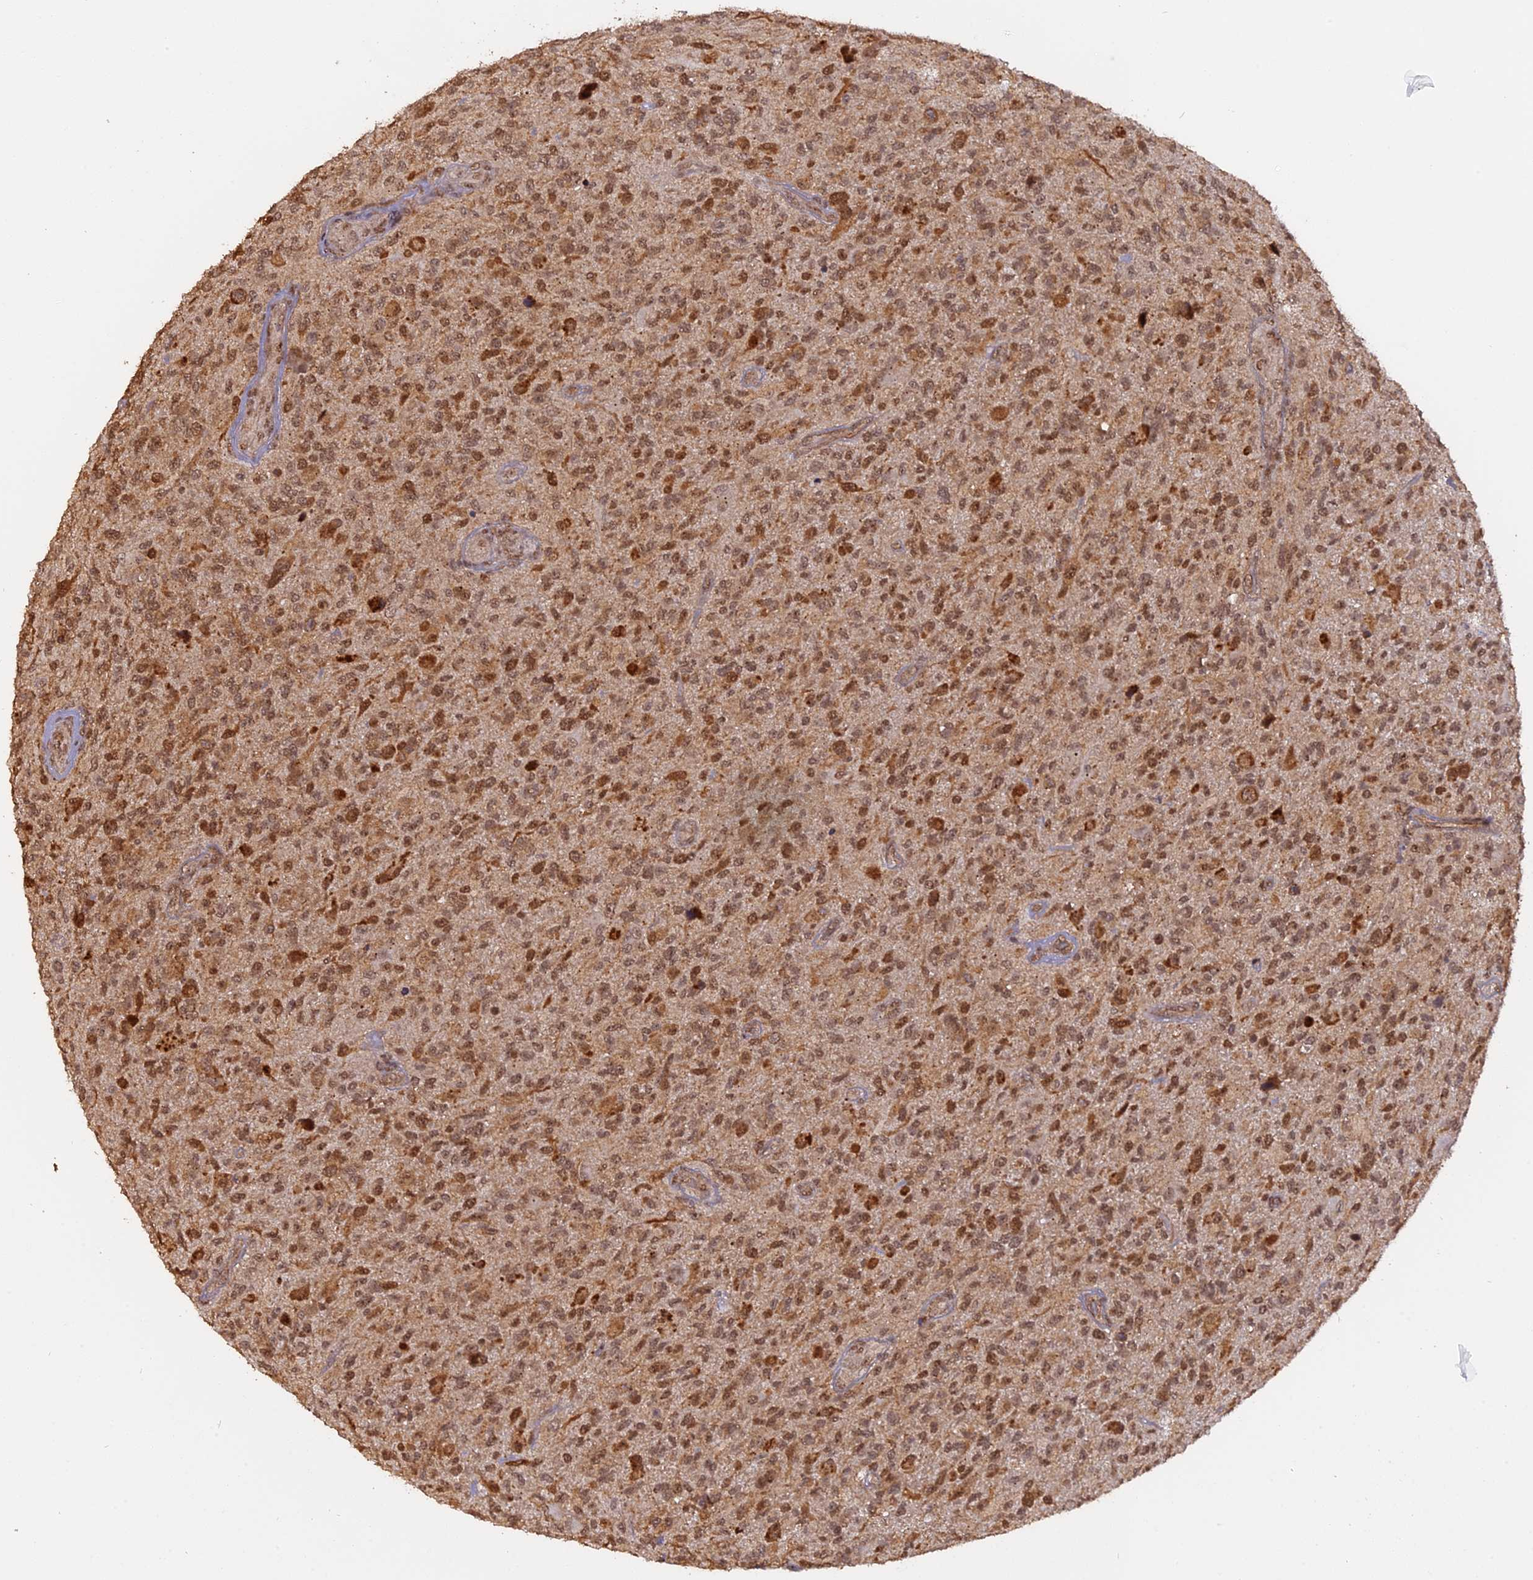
{"staining": {"intensity": "moderate", "quantity": ">75%", "location": "nuclear"}, "tissue": "glioma", "cell_type": "Tumor cells", "image_type": "cancer", "snomed": [{"axis": "morphology", "description": "Glioma, malignant, High grade"}, {"axis": "topography", "description": "Brain"}], "caption": "A micrograph showing moderate nuclear staining in approximately >75% of tumor cells in high-grade glioma (malignant), as visualized by brown immunohistochemical staining.", "gene": "PKIG", "patient": {"sex": "male", "age": 47}}